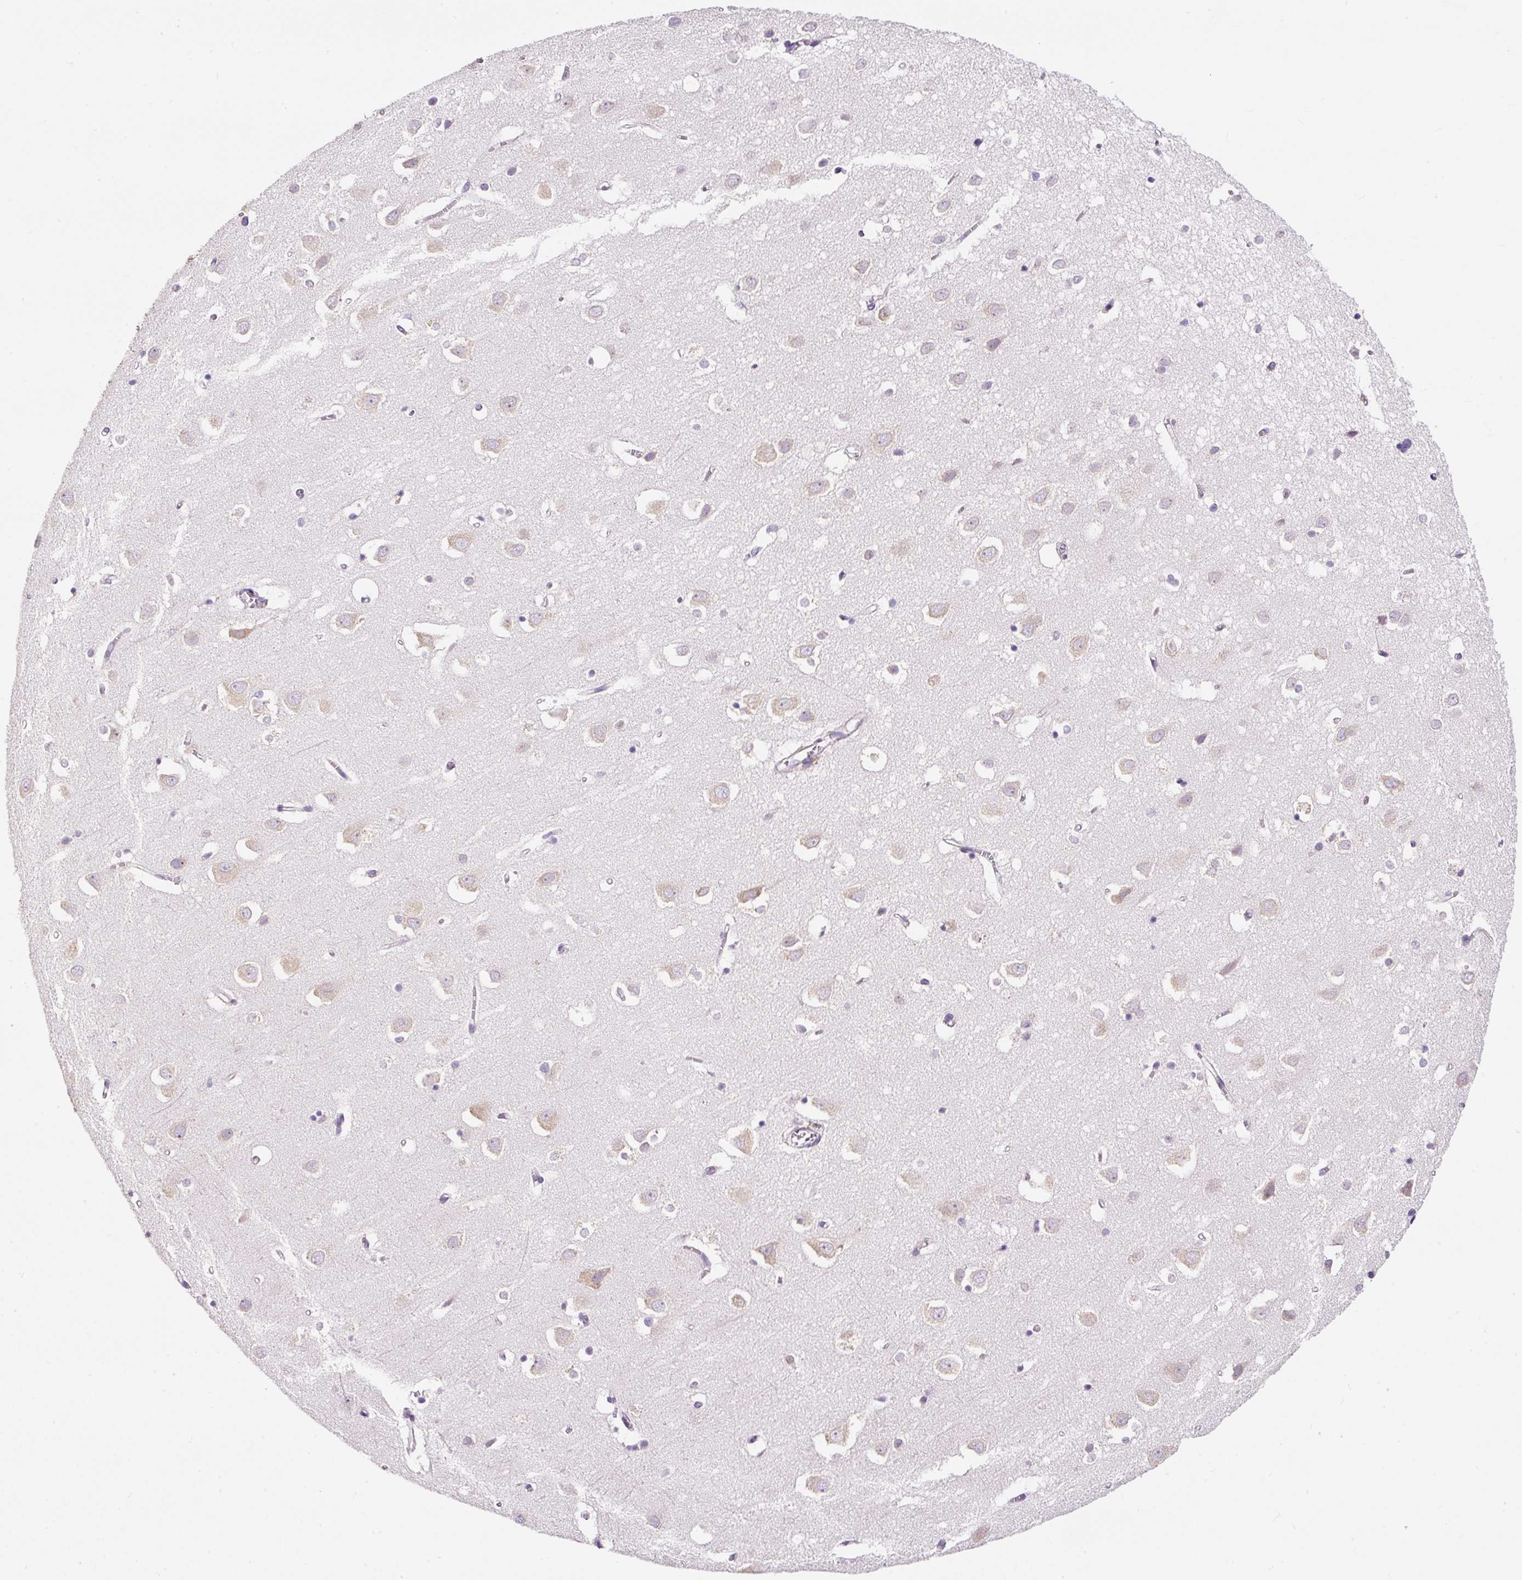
{"staining": {"intensity": "negative", "quantity": "none", "location": "none"}, "tissue": "cerebral cortex", "cell_type": "Endothelial cells", "image_type": "normal", "snomed": [{"axis": "morphology", "description": "Normal tissue, NOS"}, {"axis": "topography", "description": "Cerebral cortex"}], "caption": "Protein analysis of unremarkable cerebral cortex demonstrates no significant staining in endothelial cells.", "gene": "DDOST", "patient": {"sex": "male", "age": 70}}